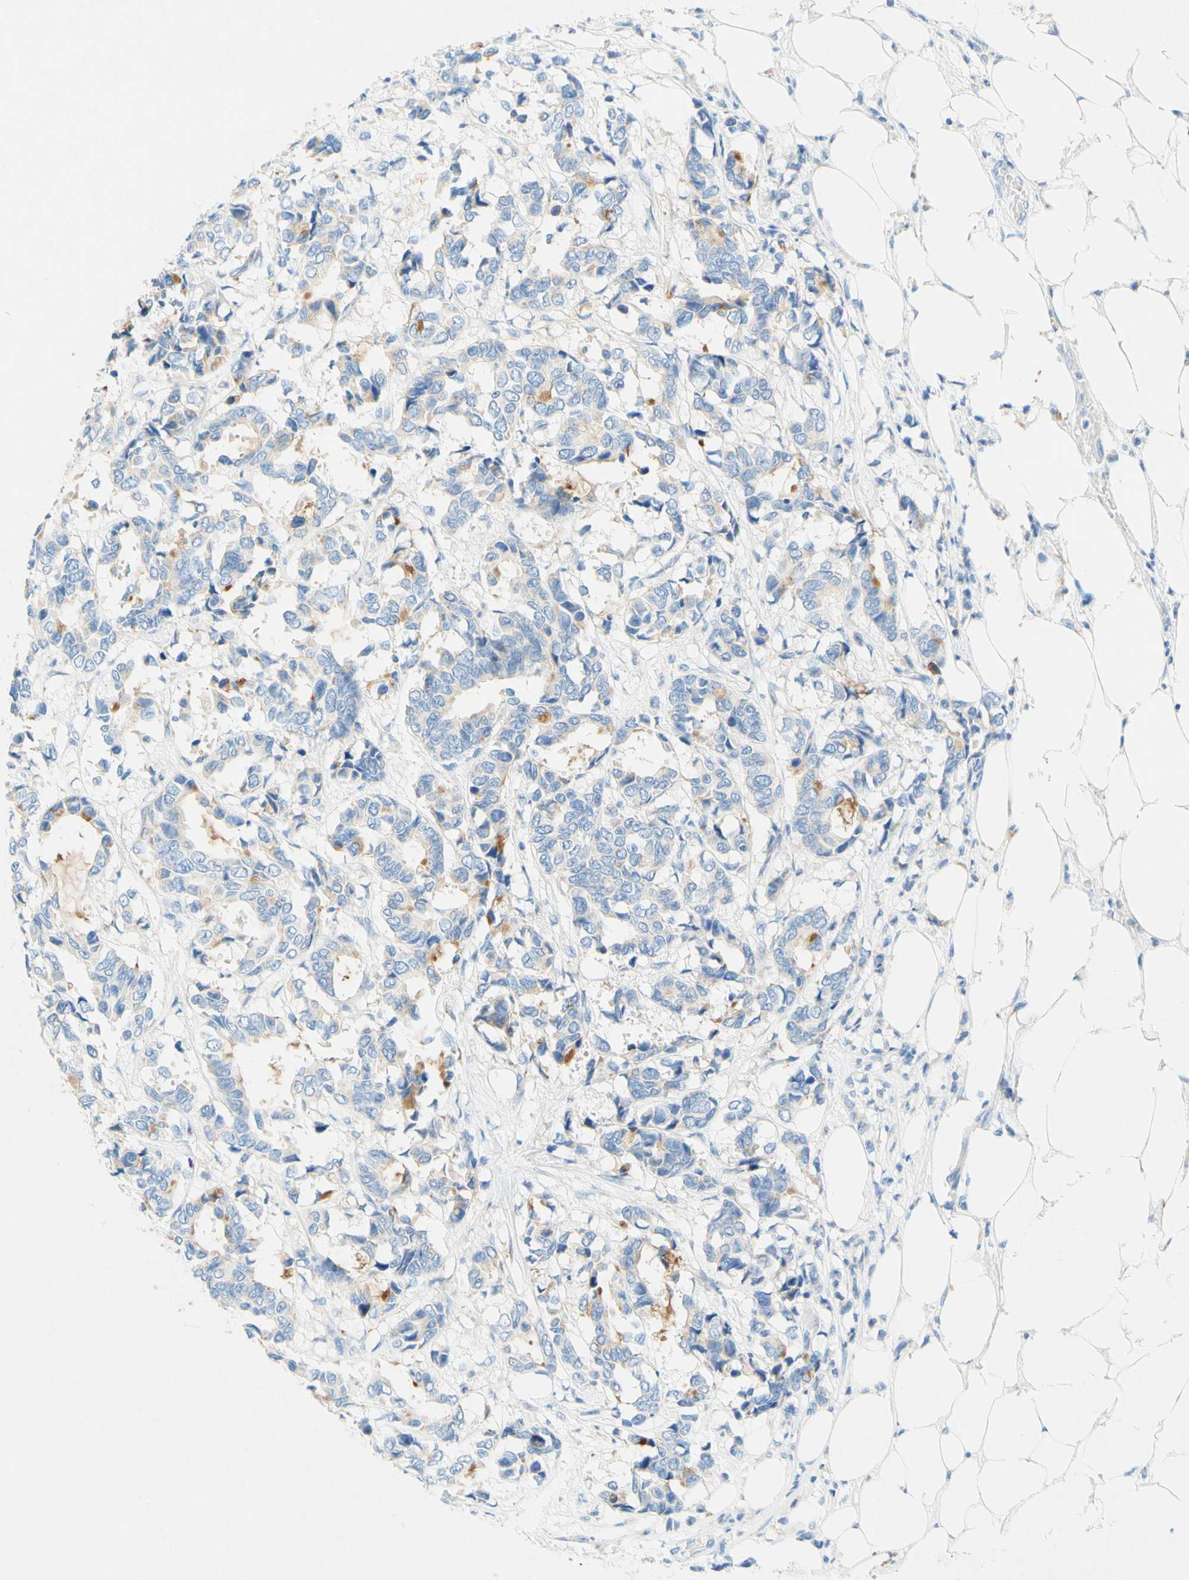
{"staining": {"intensity": "weak", "quantity": "<25%", "location": "cytoplasmic/membranous"}, "tissue": "breast cancer", "cell_type": "Tumor cells", "image_type": "cancer", "snomed": [{"axis": "morphology", "description": "Duct carcinoma"}, {"axis": "topography", "description": "Breast"}], "caption": "High magnification brightfield microscopy of breast cancer (infiltrating ductal carcinoma) stained with DAB (3,3'-diaminobenzidine) (brown) and counterstained with hematoxylin (blue): tumor cells show no significant expression.", "gene": "SLC46A1", "patient": {"sex": "female", "age": 87}}